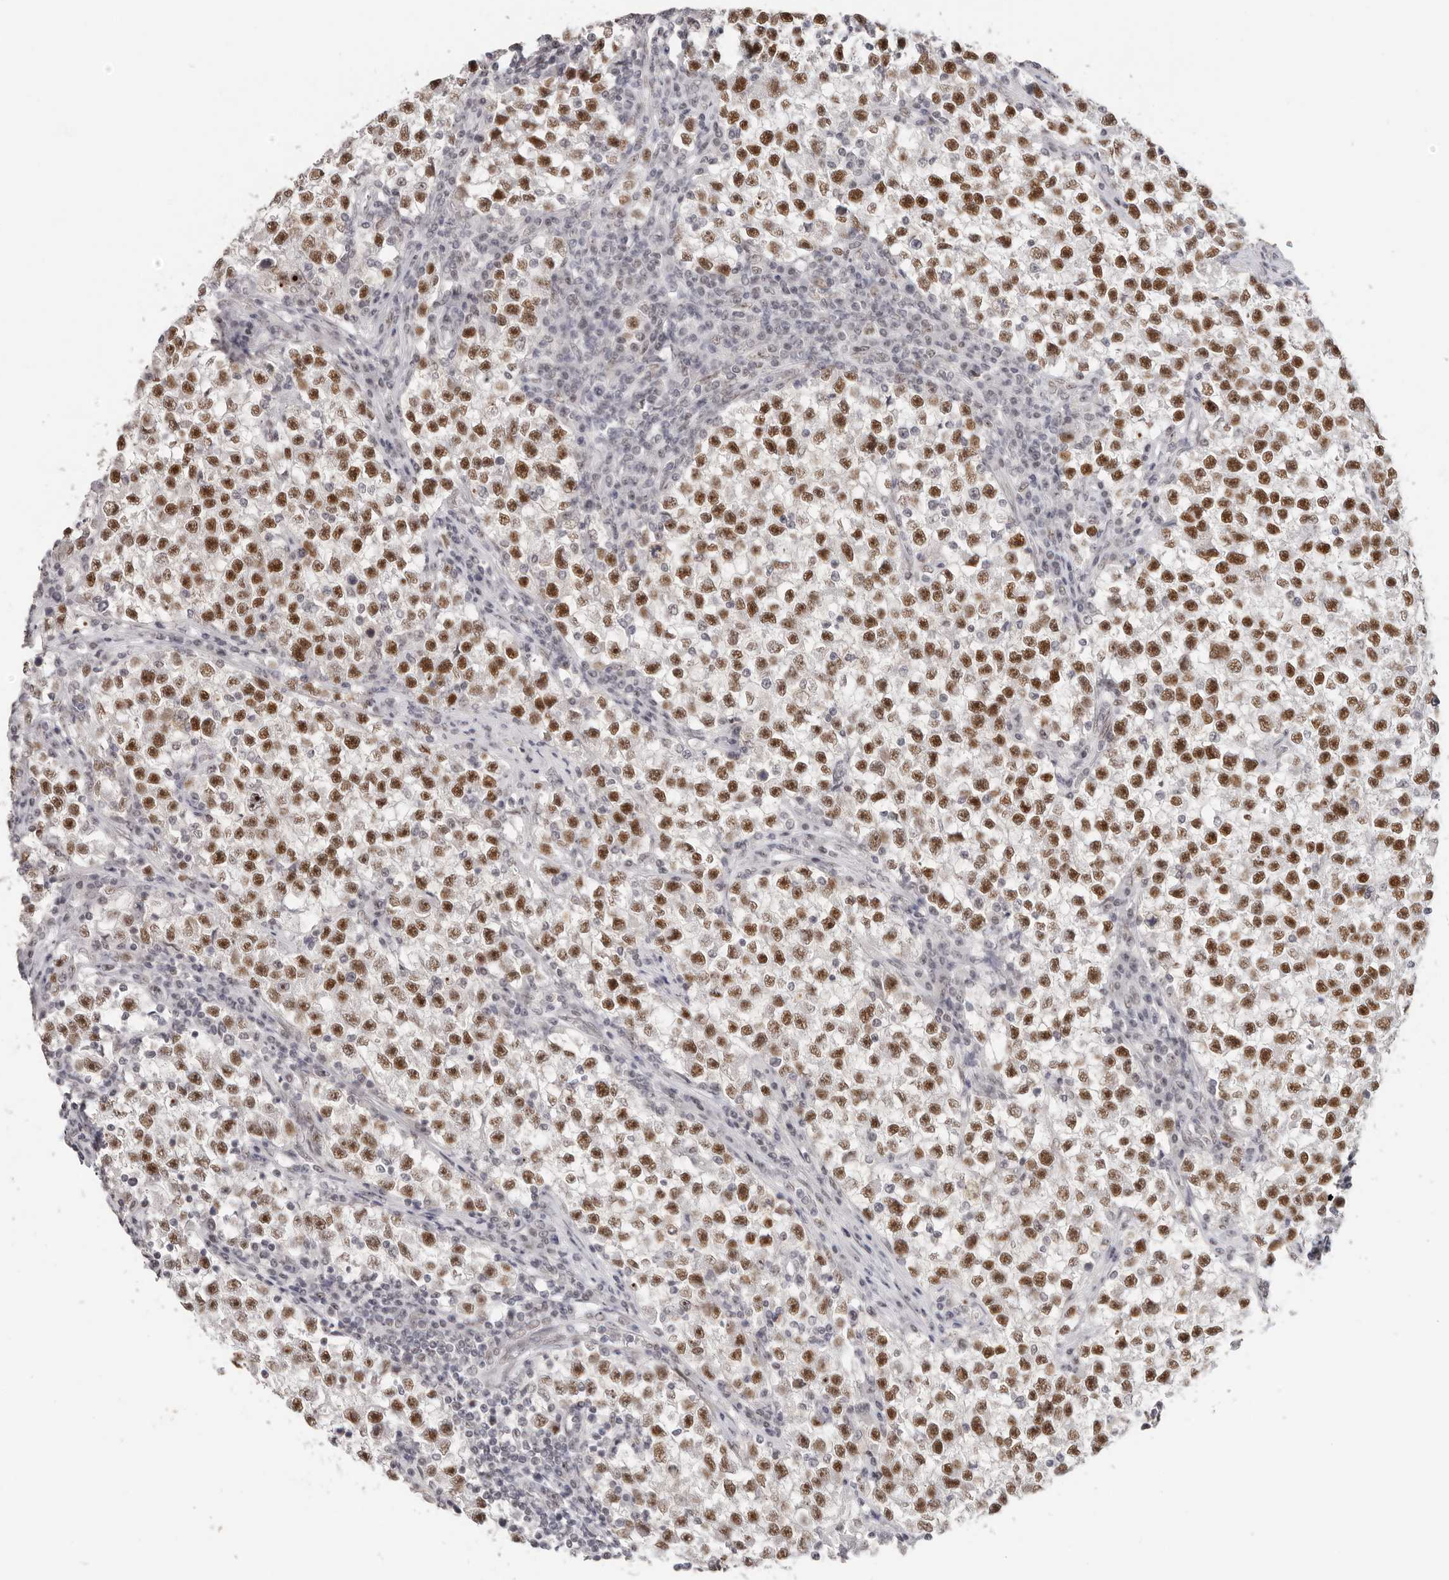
{"staining": {"intensity": "strong", "quantity": ">75%", "location": "nuclear"}, "tissue": "testis cancer", "cell_type": "Tumor cells", "image_type": "cancer", "snomed": [{"axis": "morphology", "description": "Seminoma, NOS"}, {"axis": "topography", "description": "Testis"}], "caption": "Testis seminoma tissue exhibits strong nuclear positivity in approximately >75% of tumor cells", "gene": "LARP7", "patient": {"sex": "male", "age": 22}}